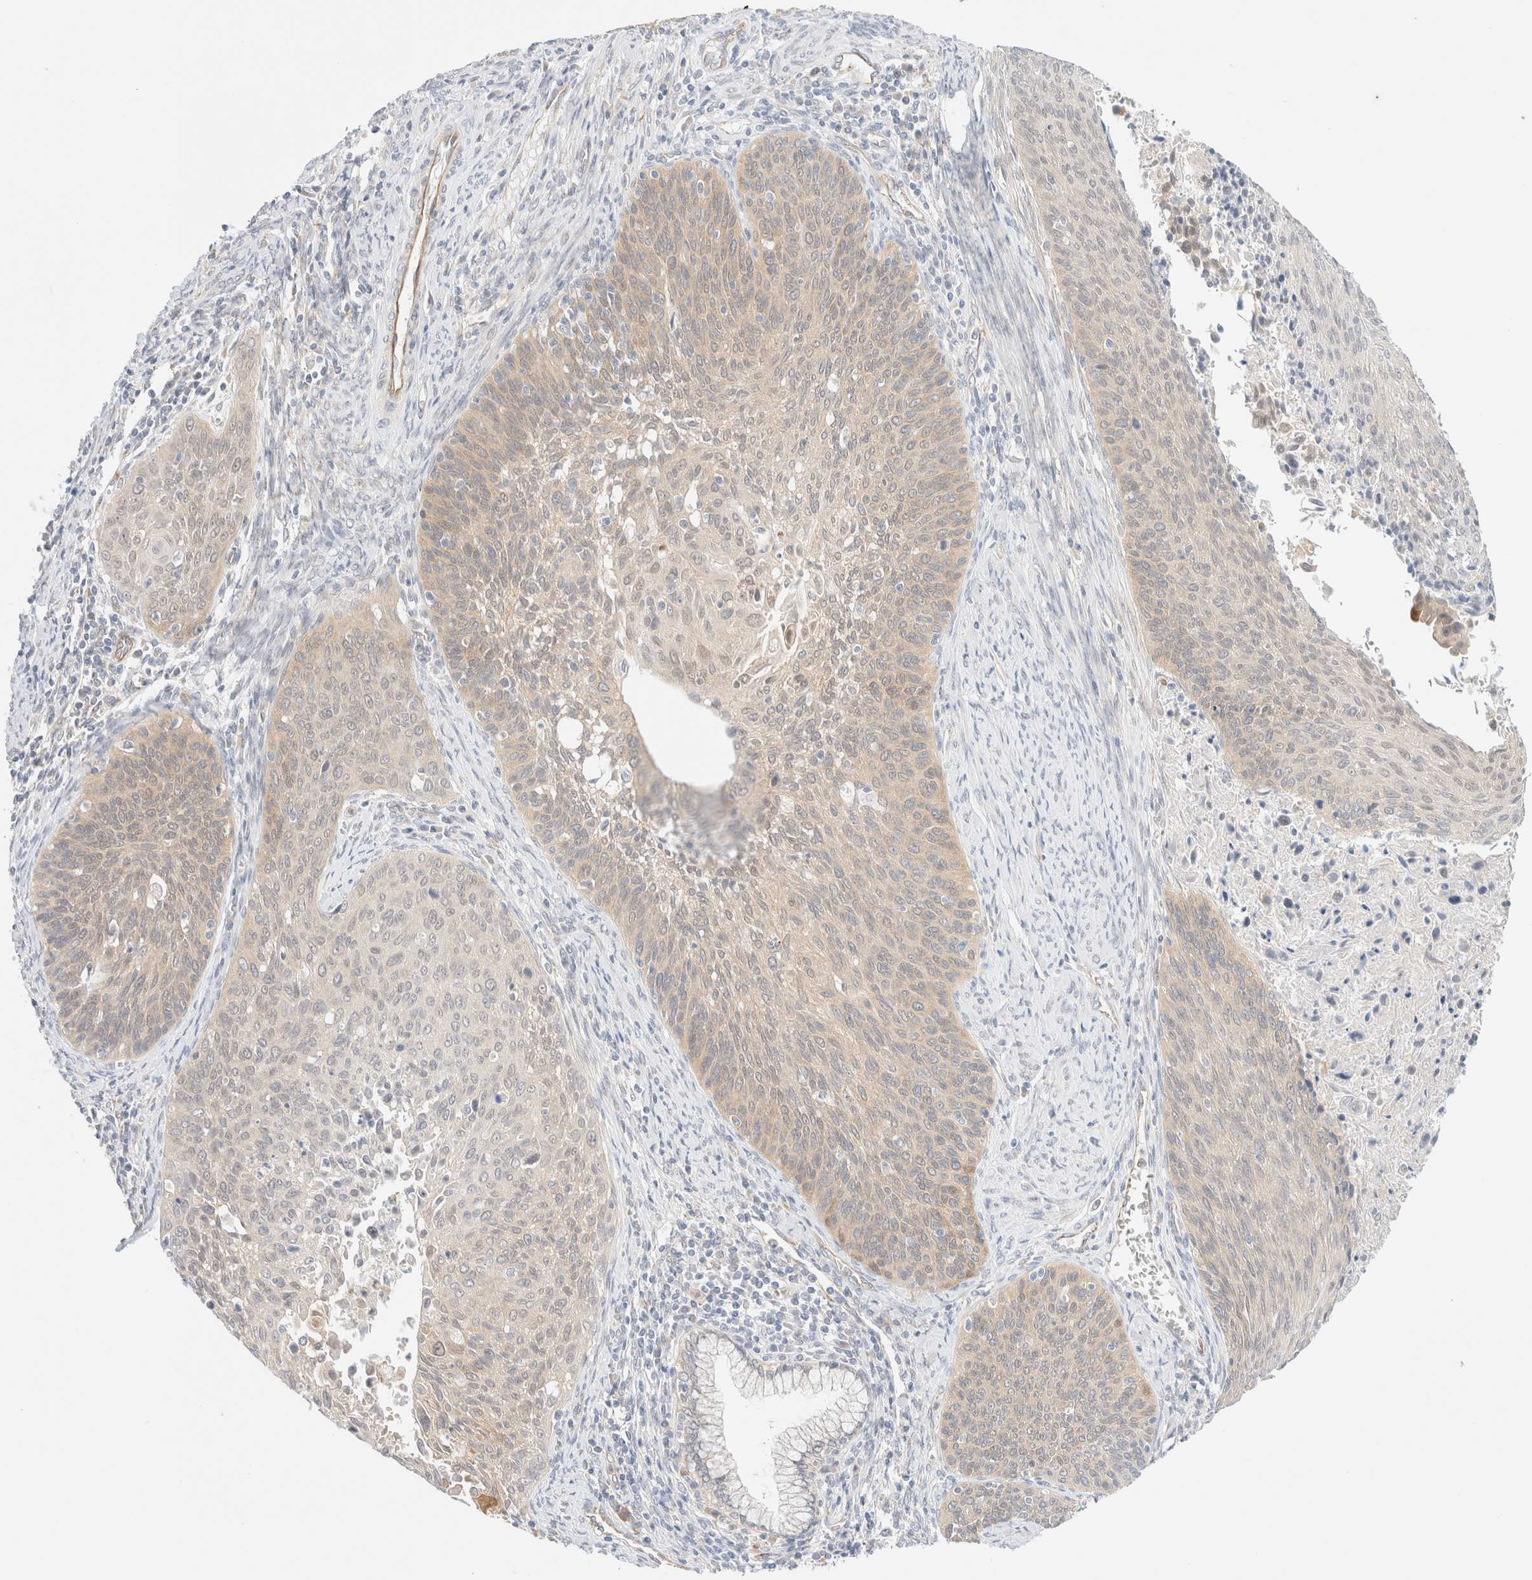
{"staining": {"intensity": "weak", "quantity": "25%-75%", "location": "cytoplasmic/membranous"}, "tissue": "cervical cancer", "cell_type": "Tumor cells", "image_type": "cancer", "snomed": [{"axis": "morphology", "description": "Squamous cell carcinoma, NOS"}, {"axis": "topography", "description": "Cervix"}], "caption": "This histopathology image demonstrates cervical cancer stained with immunohistochemistry to label a protein in brown. The cytoplasmic/membranous of tumor cells show weak positivity for the protein. Nuclei are counter-stained blue.", "gene": "UNC13B", "patient": {"sex": "female", "age": 55}}